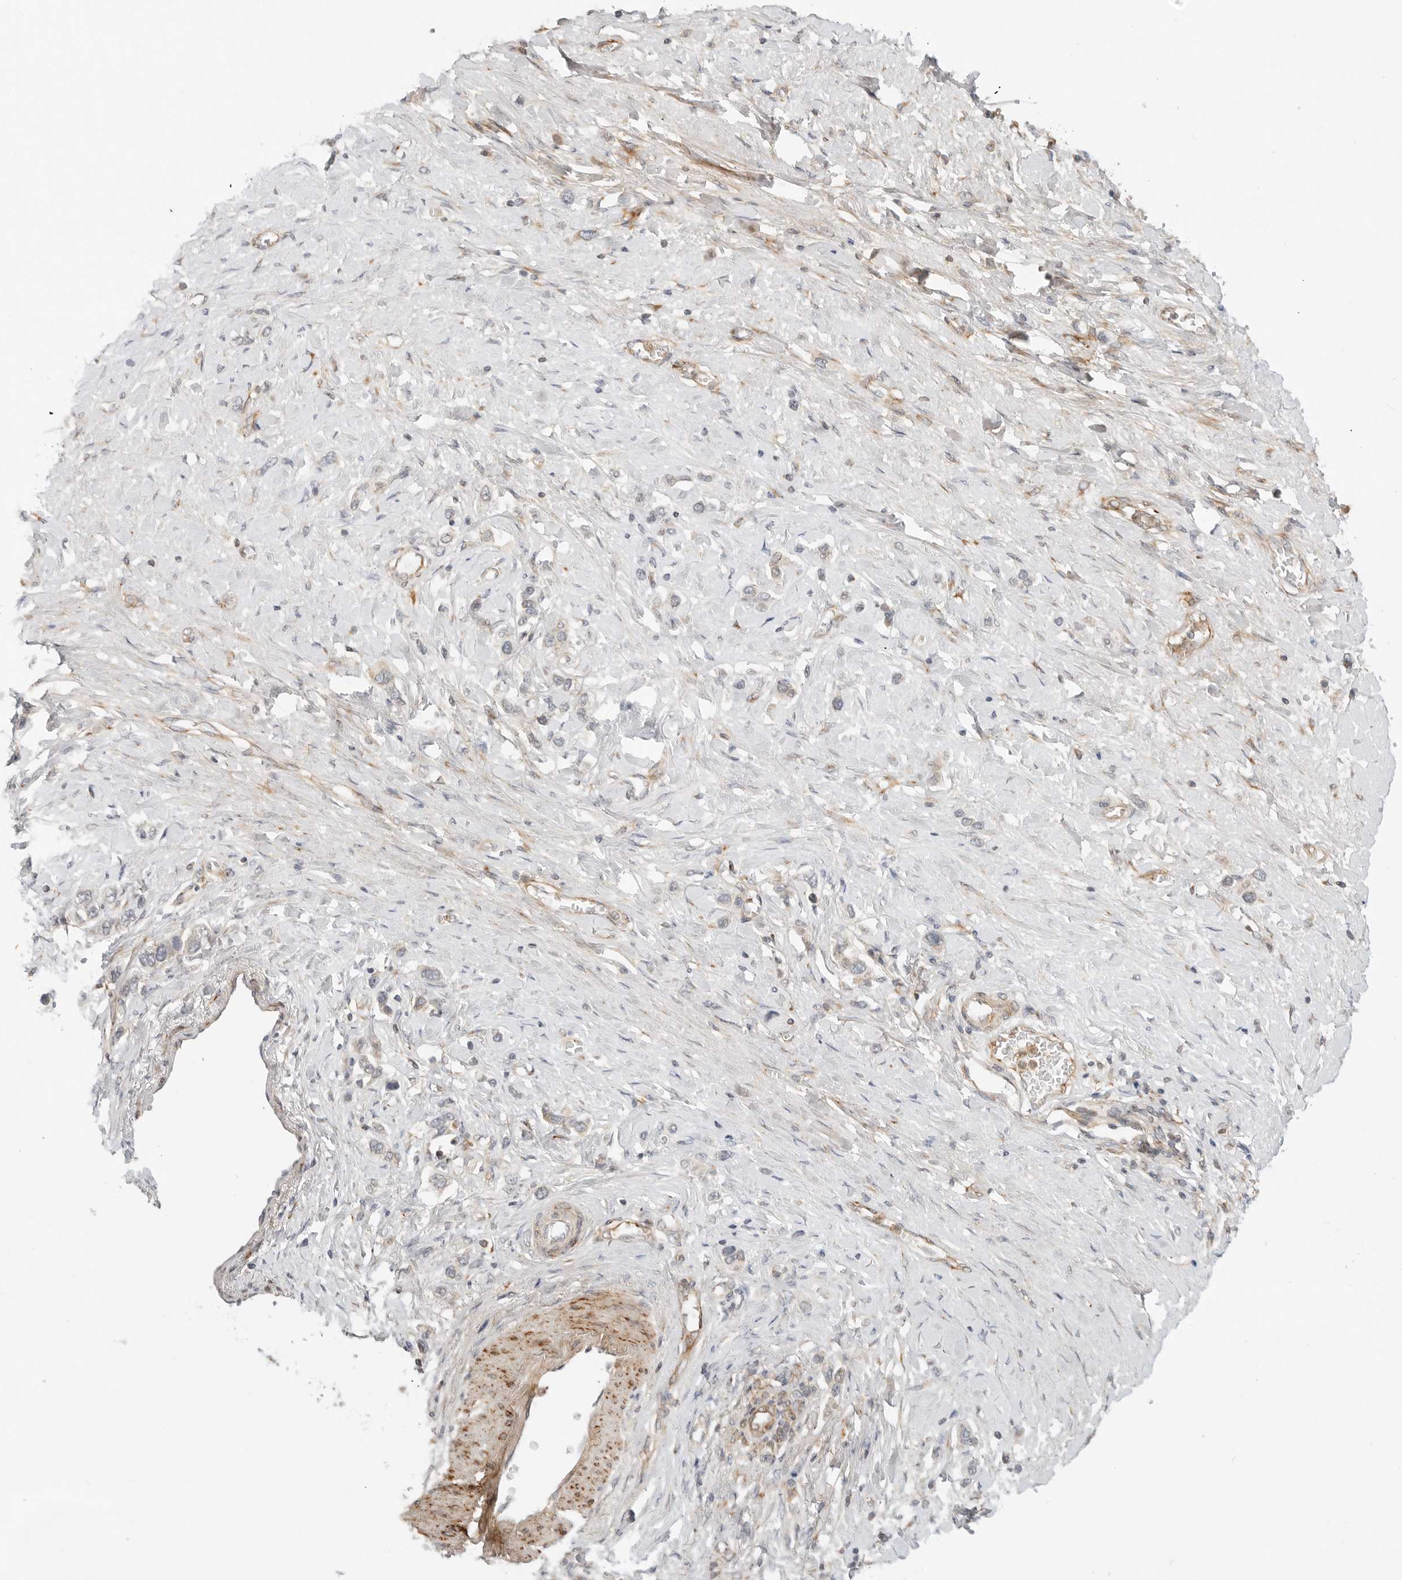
{"staining": {"intensity": "negative", "quantity": "none", "location": "none"}, "tissue": "stomach cancer", "cell_type": "Tumor cells", "image_type": "cancer", "snomed": [{"axis": "morphology", "description": "Adenocarcinoma, NOS"}, {"axis": "topography", "description": "Stomach"}], "caption": "A histopathology image of adenocarcinoma (stomach) stained for a protein exhibits no brown staining in tumor cells. (DAB (3,3'-diaminobenzidine) IHC with hematoxylin counter stain).", "gene": "C1QTNF1", "patient": {"sex": "female", "age": 65}}